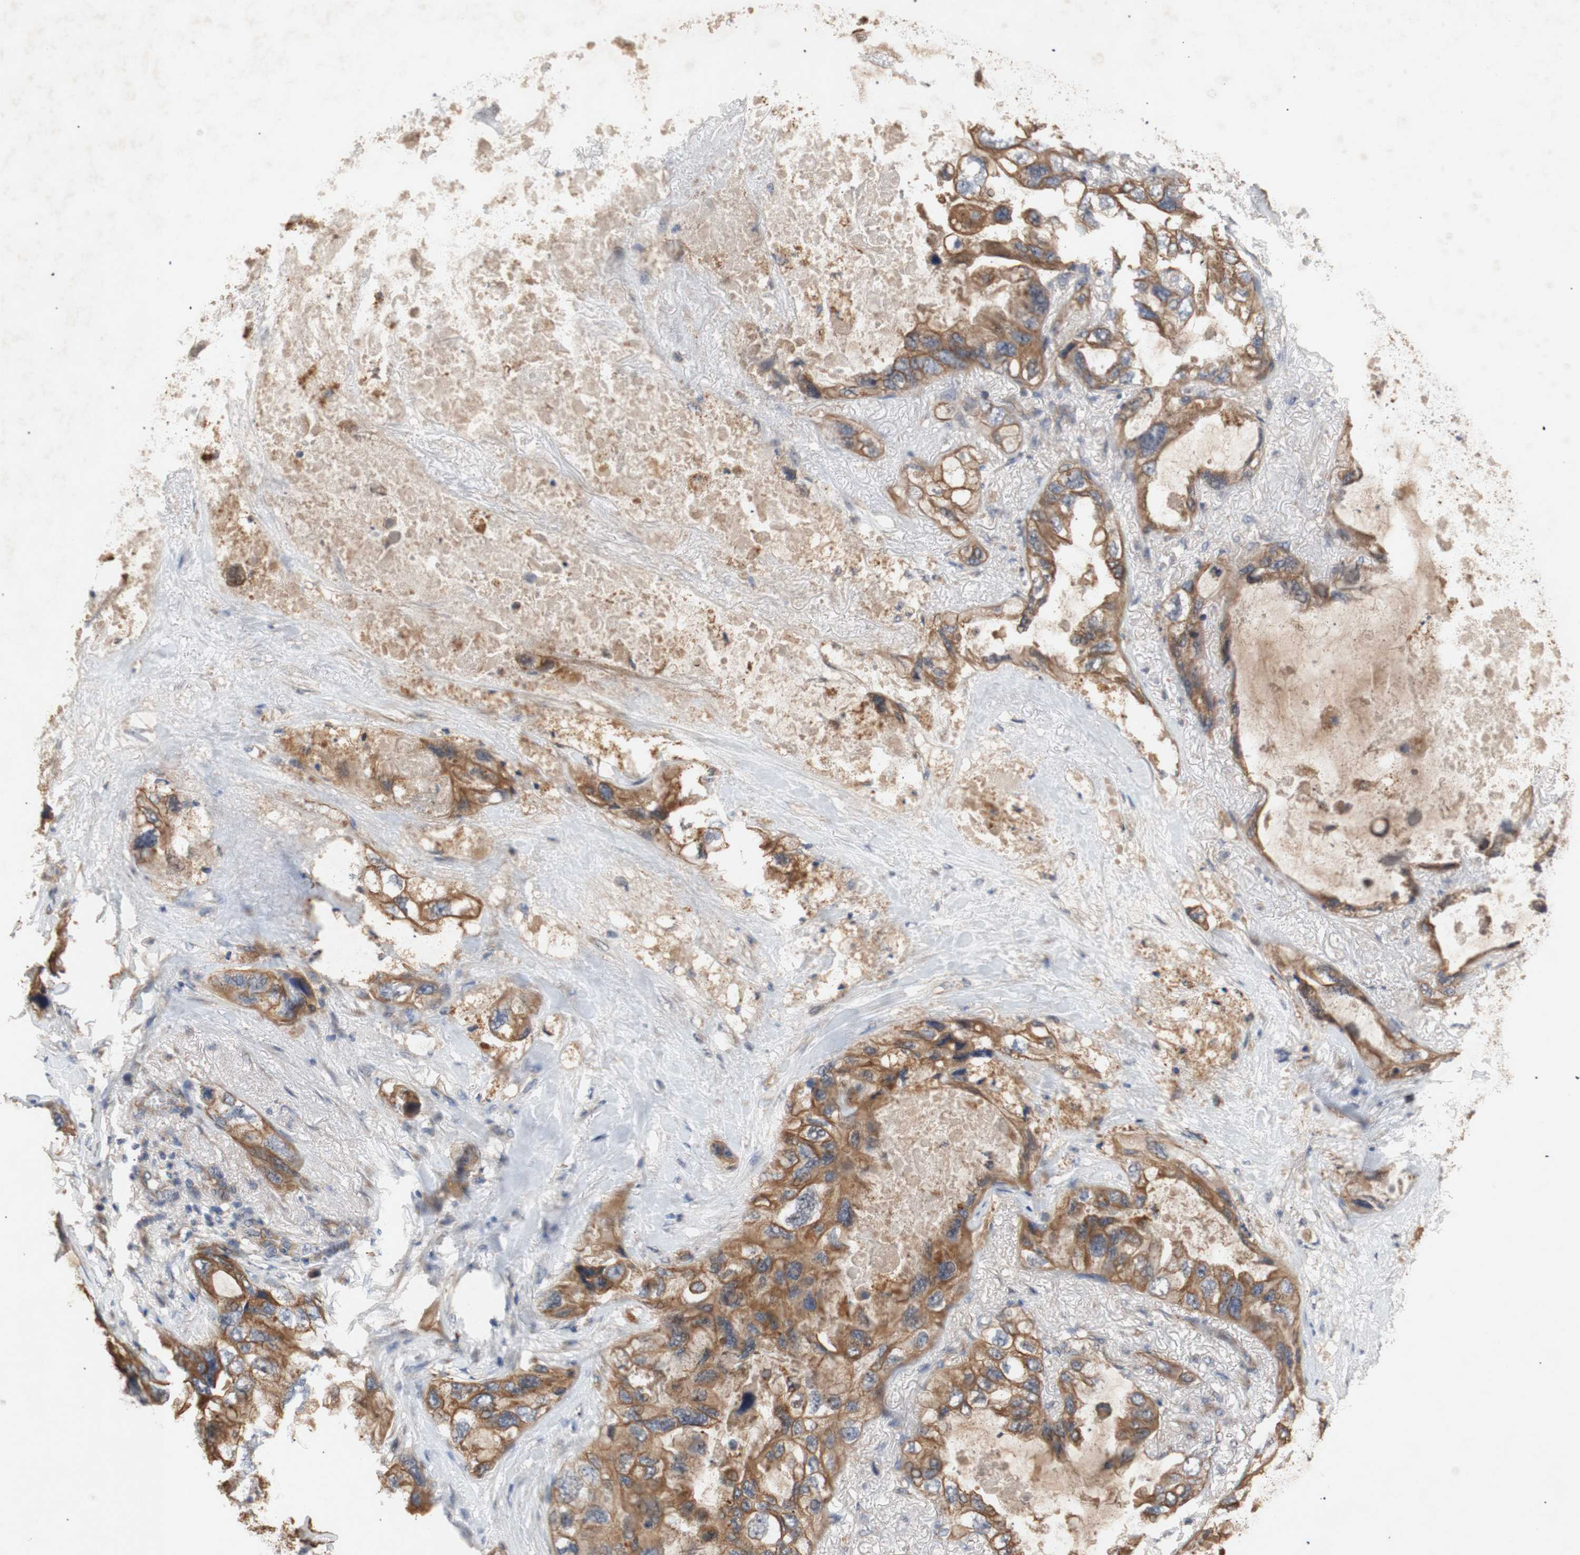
{"staining": {"intensity": "moderate", "quantity": ">75%", "location": "cytoplasmic/membranous"}, "tissue": "lung cancer", "cell_type": "Tumor cells", "image_type": "cancer", "snomed": [{"axis": "morphology", "description": "Squamous cell carcinoma, NOS"}, {"axis": "topography", "description": "Lung"}], "caption": "This micrograph demonstrates immunohistochemistry (IHC) staining of lung cancer (squamous cell carcinoma), with medium moderate cytoplasmic/membranous staining in approximately >75% of tumor cells.", "gene": "PKN1", "patient": {"sex": "female", "age": 73}}